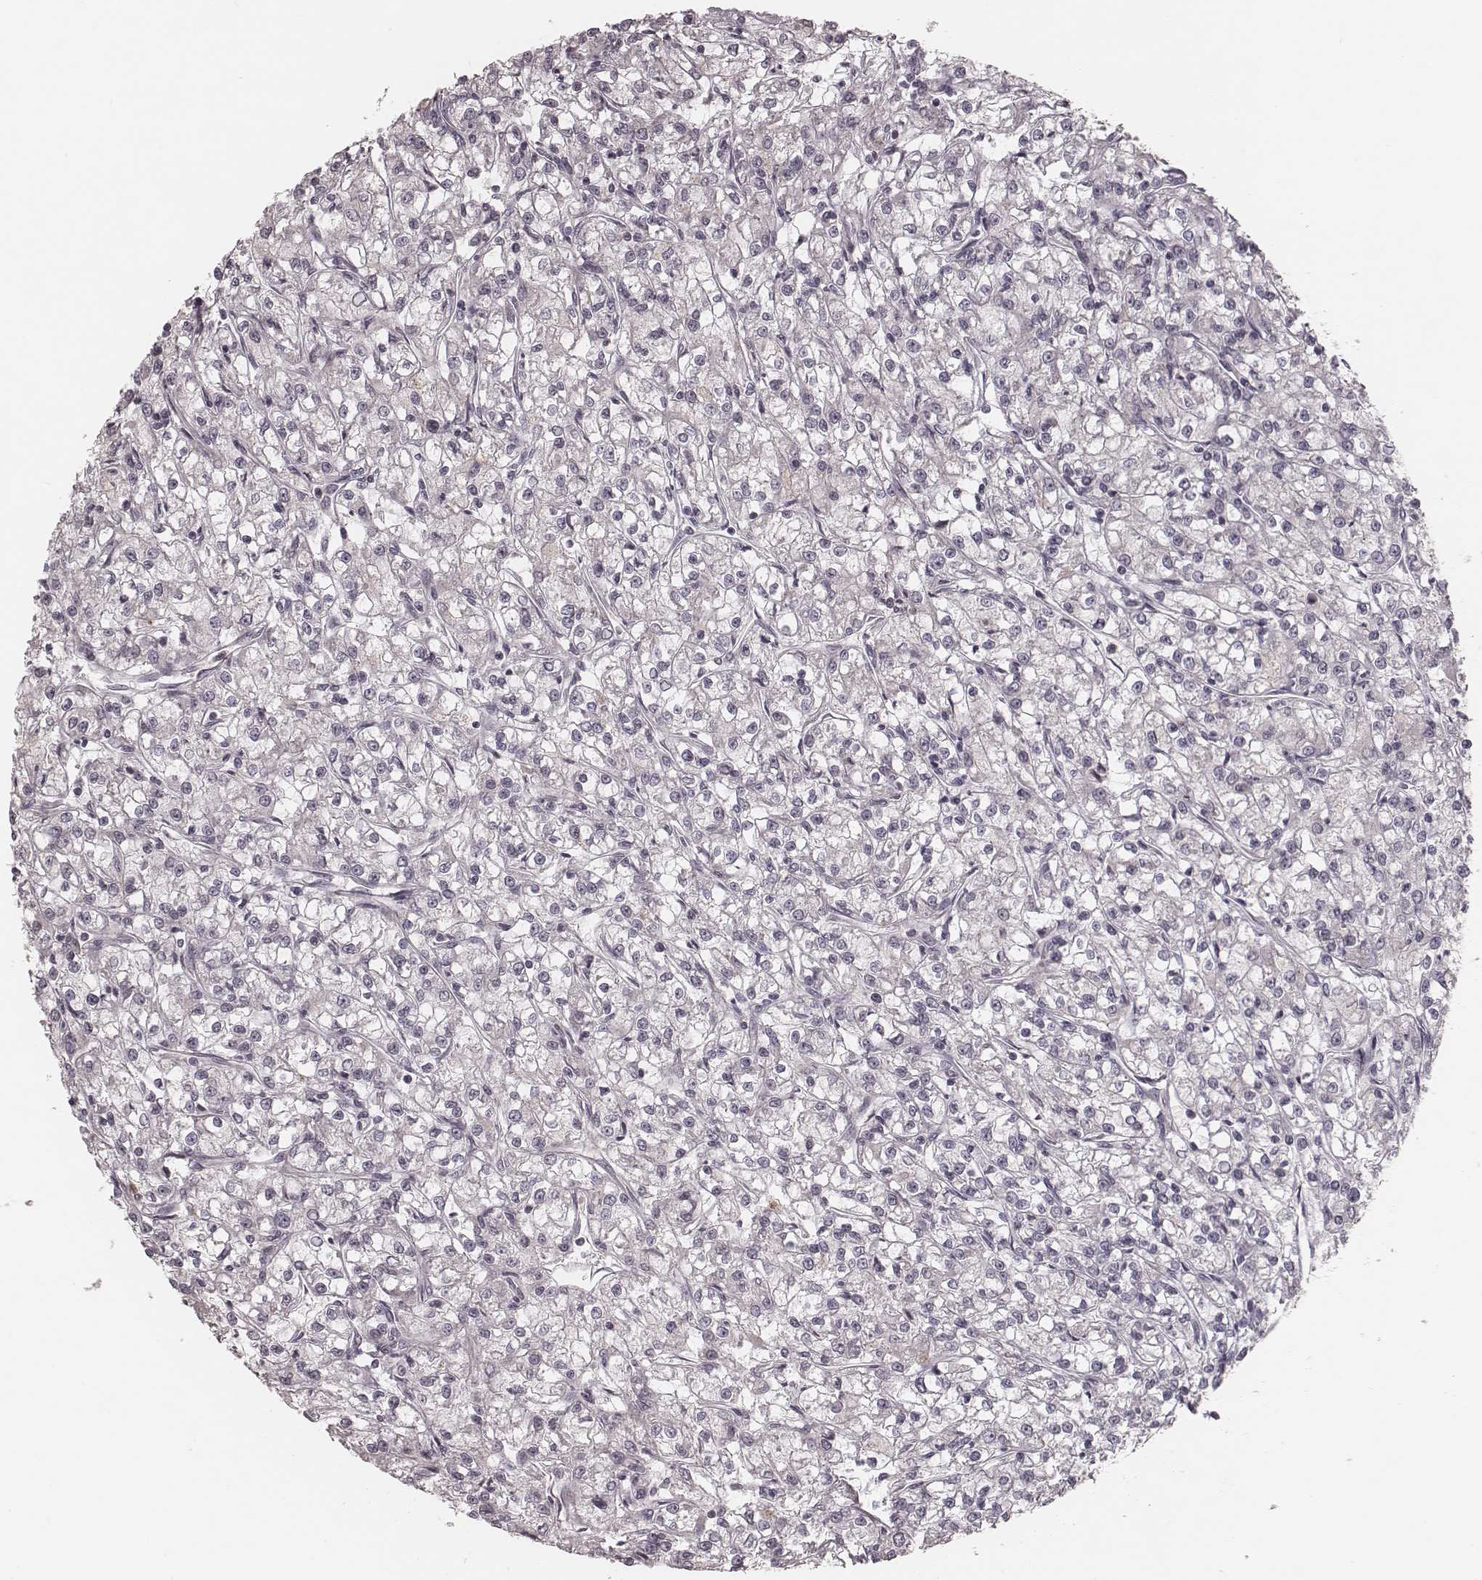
{"staining": {"intensity": "negative", "quantity": "none", "location": "none"}, "tissue": "renal cancer", "cell_type": "Tumor cells", "image_type": "cancer", "snomed": [{"axis": "morphology", "description": "Adenocarcinoma, NOS"}, {"axis": "topography", "description": "Kidney"}], "caption": "Tumor cells show no significant protein staining in renal cancer (adenocarcinoma).", "gene": "IL5", "patient": {"sex": "female", "age": 59}}